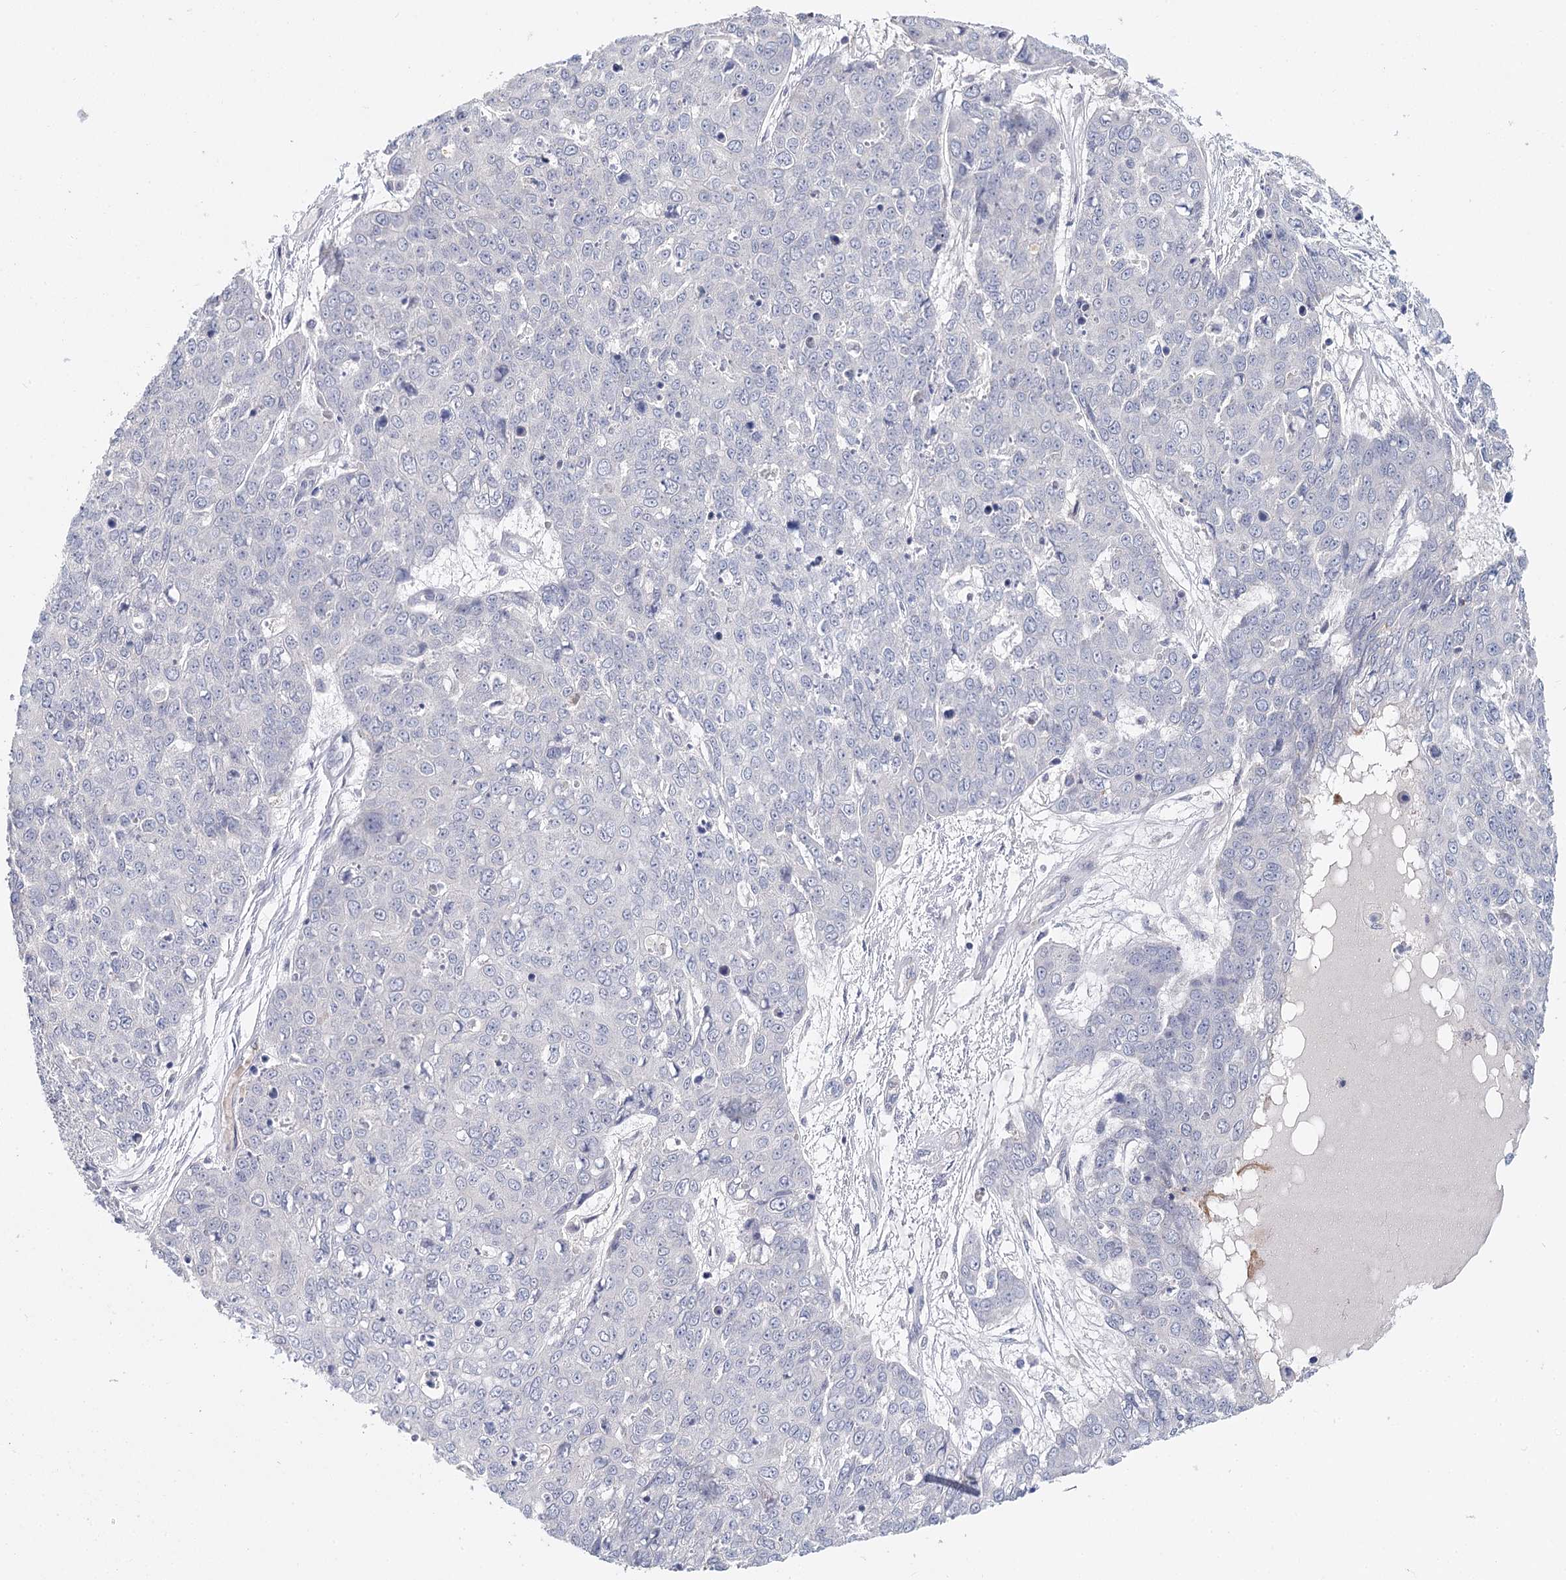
{"staining": {"intensity": "negative", "quantity": "none", "location": "none"}, "tissue": "skin cancer", "cell_type": "Tumor cells", "image_type": "cancer", "snomed": [{"axis": "morphology", "description": "Squamous cell carcinoma, NOS"}, {"axis": "topography", "description": "Skin"}], "caption": "Tumor cells show no significant expression in skin cancer (squamous cell carcinoma).", "gene": "ARHGAP44", "patient": {"sex": "female", "age": 44}}